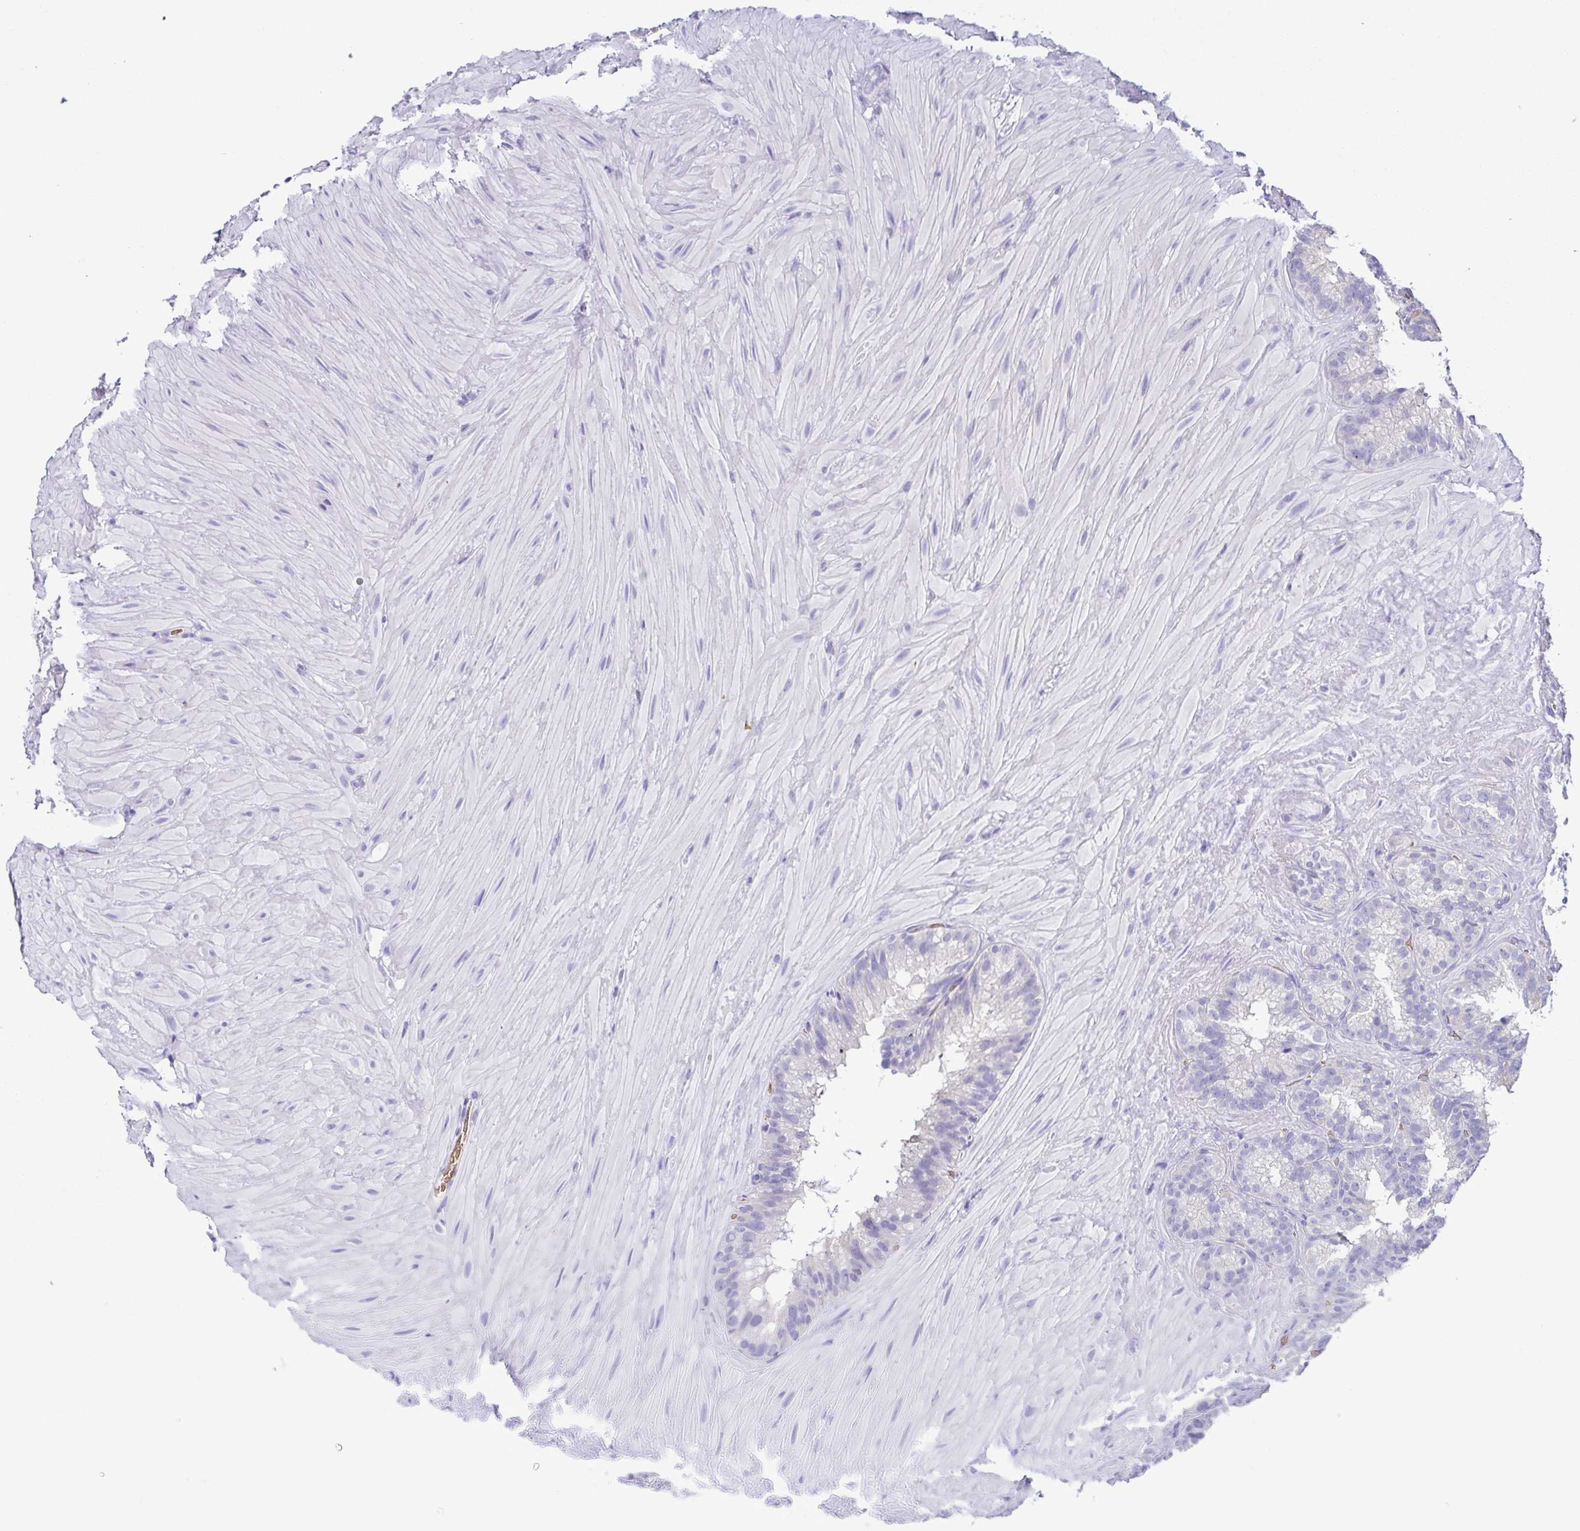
{"staining": {"intensity": "negative", "quantity": "none", "location": "none"}, "tissue": "seminal vesicle", "cell_type": "Glandular cells", "image_type": "normal", "snomed": [{"axis": "morphology", "description": "Normal tissue, NOS"}, {"axis": "topography", "description": "Seminal veicle"}], "caption": "Protein analysis of unremarkable seminal vesicle exhibits no significant expression in glandular cells. (DAB (3,3'-diaminobenzidine) immunohistochemistry, high magnification).", "gene": "EPB42", "patient": {"sex": "male", "age": 60}}